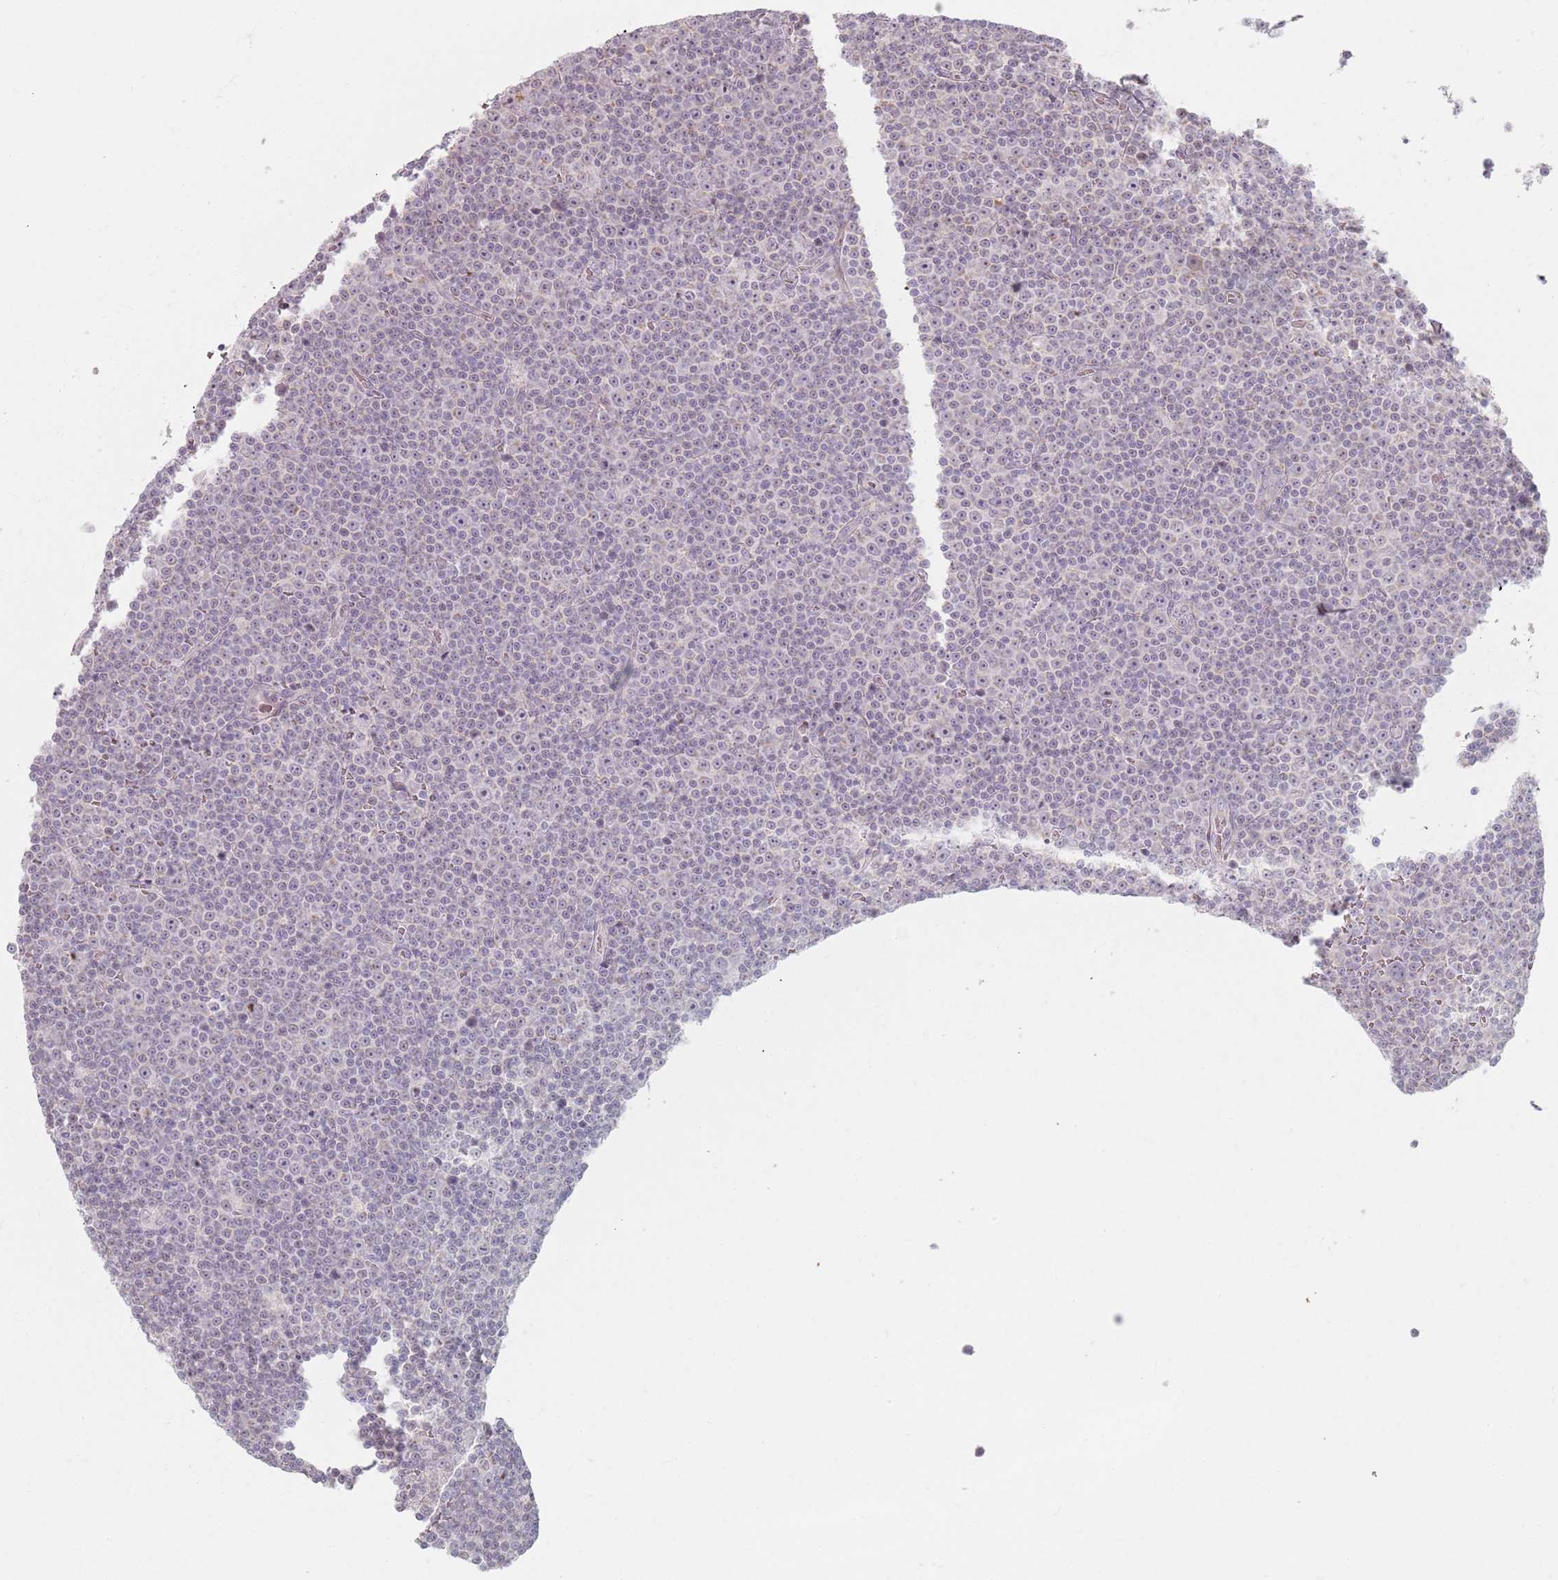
{"staining": {"intensity": "negative", "quantity": "none", "location": "none"}, "tissue": "lymphoma", "cell_type": "Tumor cells", "image_type": "cancer", "snomed": [{"axis": "morphology", "description": "Malignant lymphoma, non-Hodgkin's type, Low grade"}, {"axis": "topography", "description": "Lymph node"}], "caption": "This is an immunohistochemistry (IHC) histopathology image of malignant lymphoma, non-Hodgkin's type (low-grade). There is no expression in tumor cells.", "gene": "PKD2L2", "patient": {"sex": "female", "age": 67}}